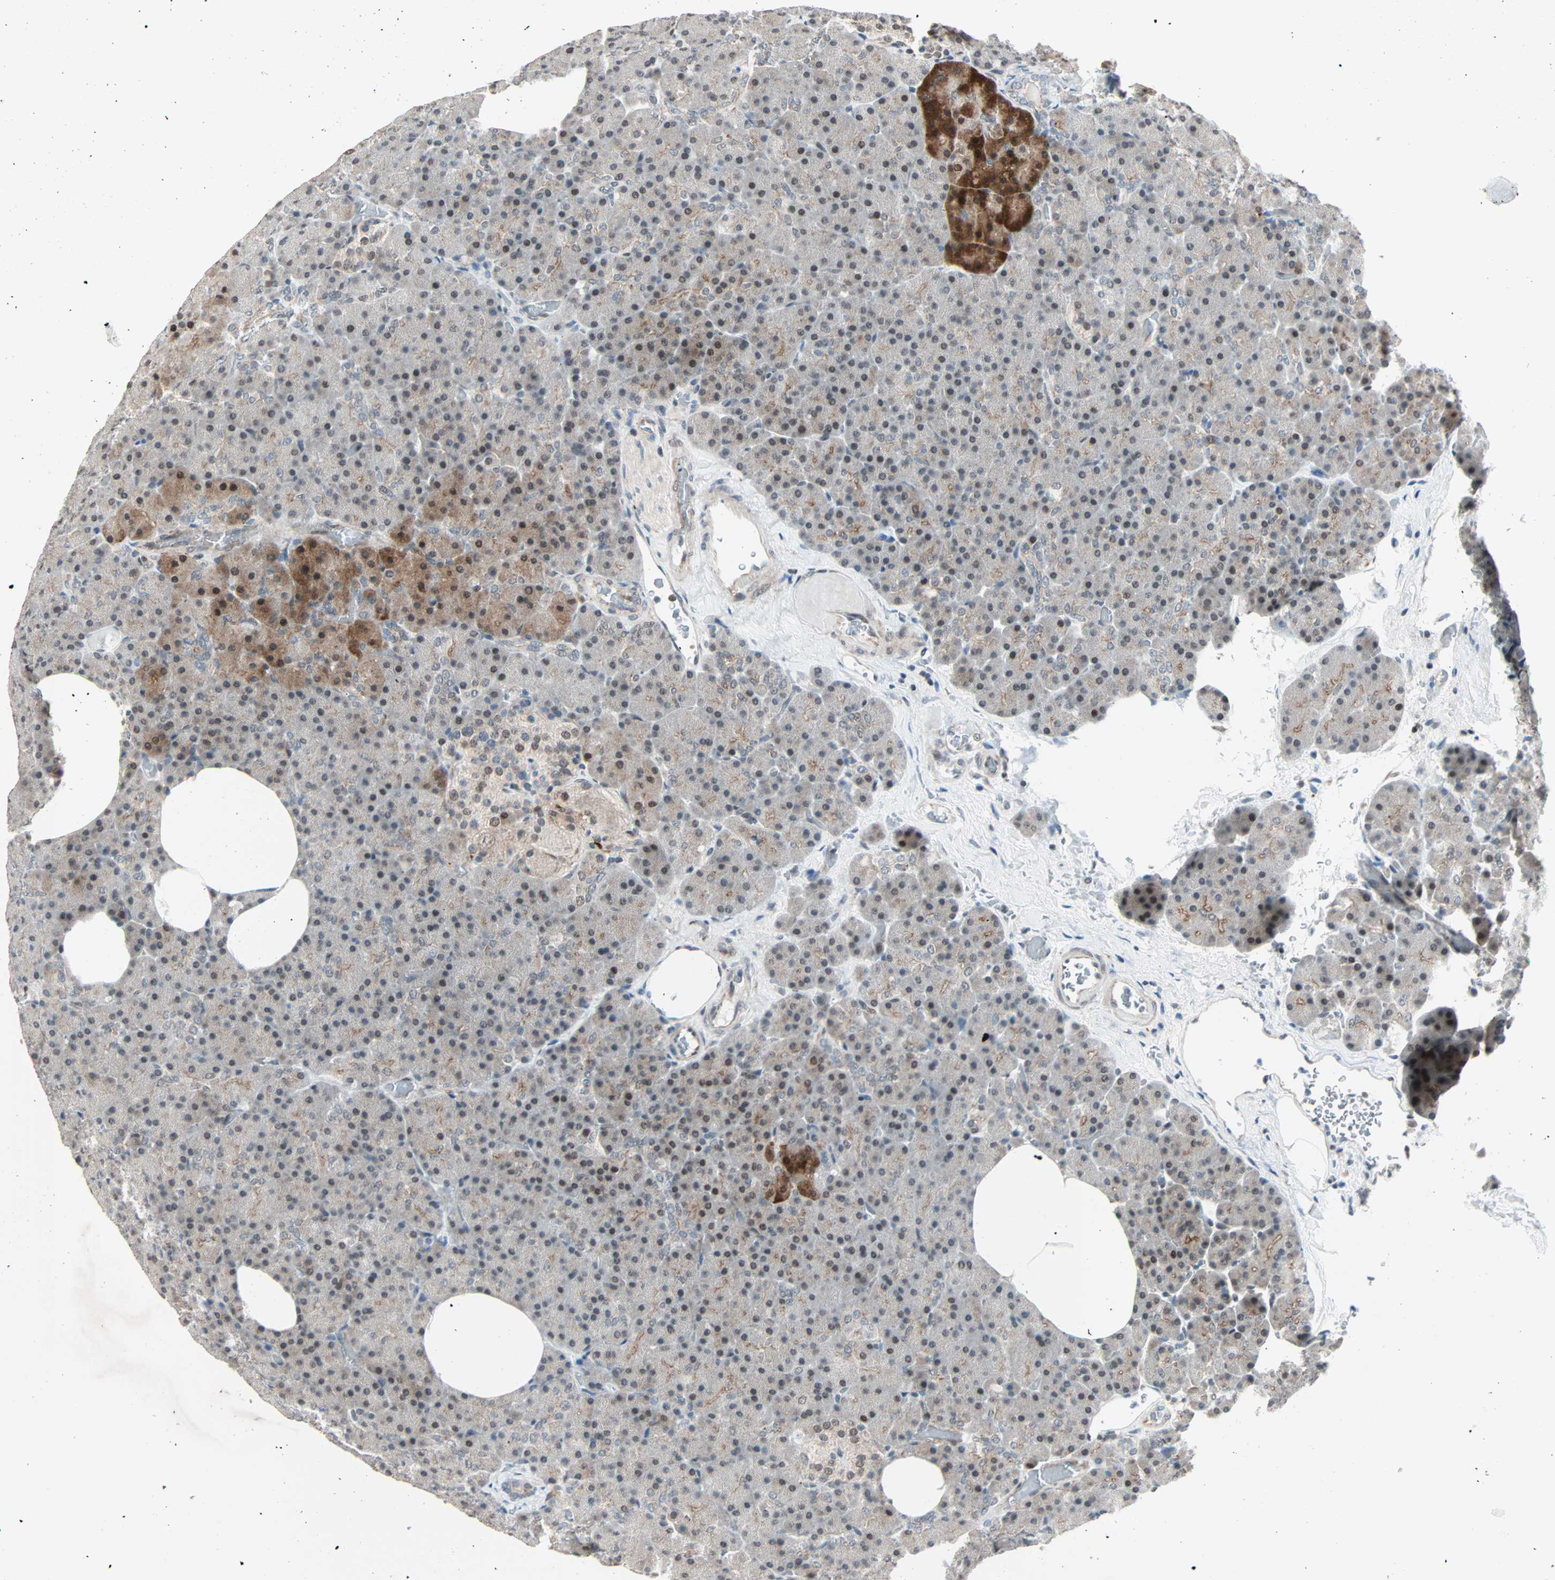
{"staining": {"intensity": "strong", "quantity": "<25%", "location": "cytoplasmic/membranous,nuclear"}, "tissue": "pancreas", "cell_type": "Exocrine glandular cells", "image_type": "normal", "snomed": [{"axis": "morphology", "description": "Normal tissue, NOS"}, {"axis": "topography", "description": "Pancreas"}], "caption": "Immunohistochemistry (IHC) staining of normal pancreas, which reveals medium levels of strong cytoplasmic/membranous,nuclear positivity in about <25% of exocrine glandular cells indicating strong cytoplasmic/membranous,nuclear protein expression. The staining was performed using DAB (brown) for protein detection and nuclei were counterstained in hematoxylin (blue).", "gene": "CBX4", "patient": {"sex": "female", "age": 35}}